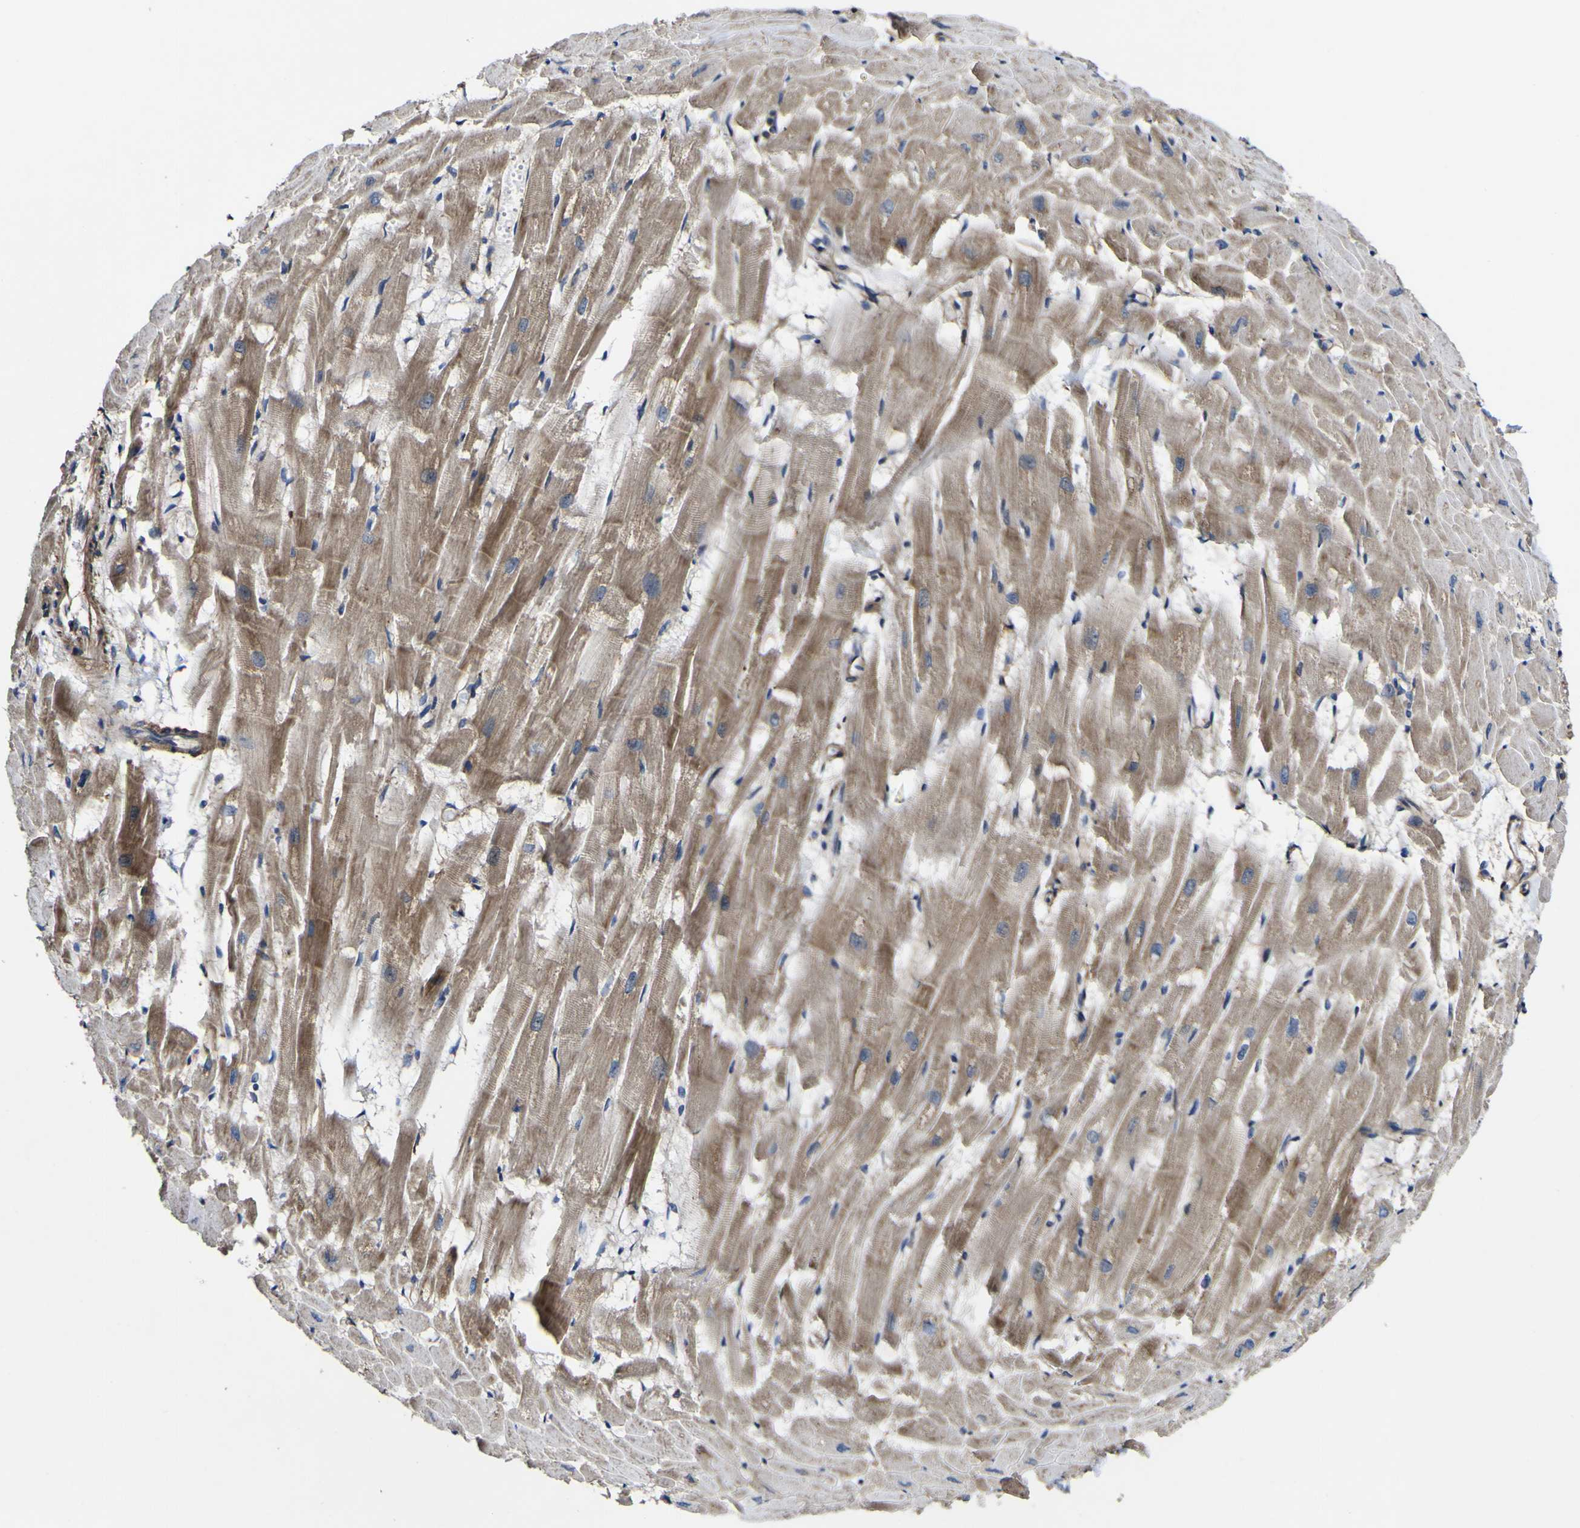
{"staining": {"intensity": "moderate", "quantity": ">75%", "location": "cytoplasmic/membranous"}, "tissue": "heart muscle", "cell_type": "Cardiomyocytes", "image_type": "normal", "snomed": [{"axis": "morphology", "description": "Normal tissue, NOS"}, {"axis": "topography", "description": "Heart"}], "caption": "Cardiomyocytes reveal moderate cytoplasmic/membranous expression in about >75% of cells in normal heart muscle.", "gene": "NAALADL2", "patient": {"sex": "female", "age": 19}}